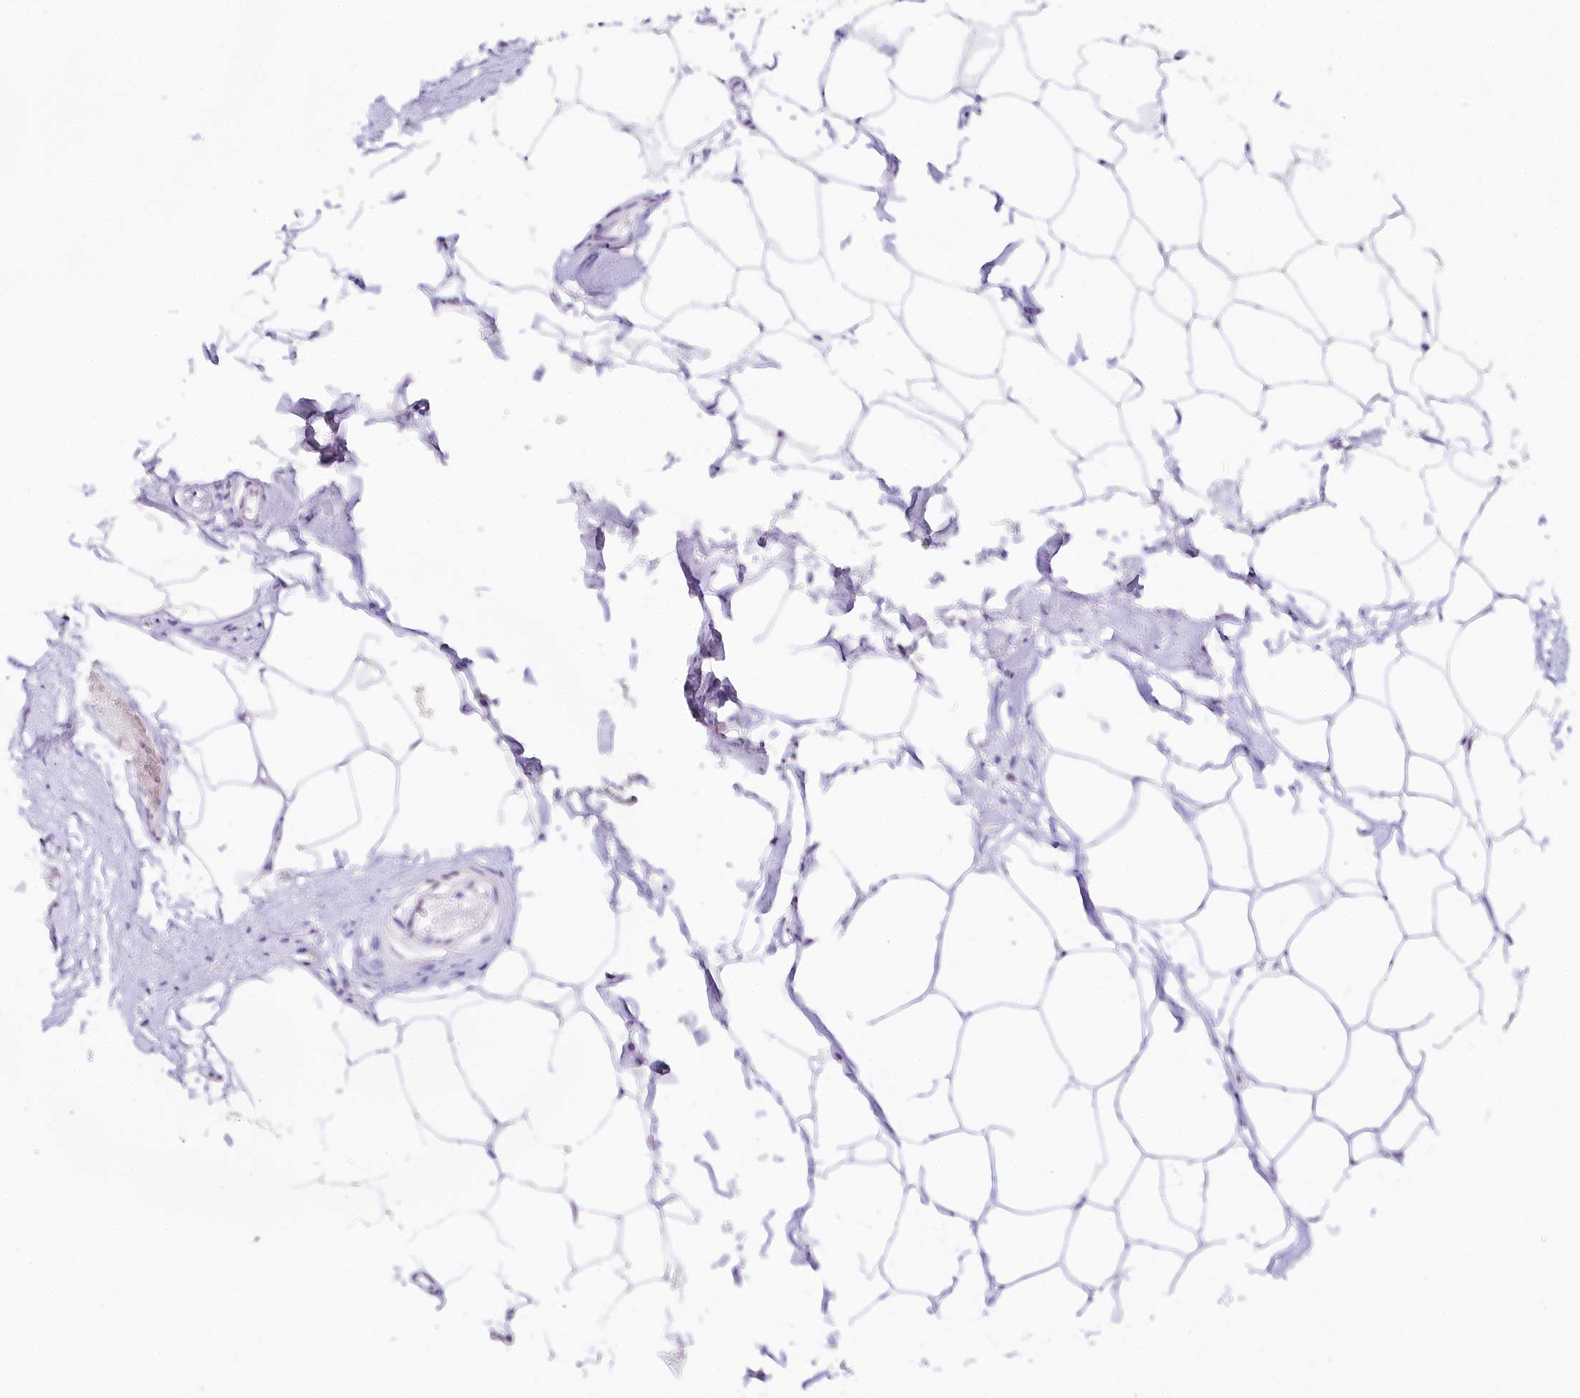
{"staining": {"intensity": "negative", "quantity": "none", "location": "none"}, "tissue": "adipose tissue", "cell_type": "Adipocytes", "image_type": "normal", "snomed": [{"axis": "morphology", "description": "Normal tissue, NOS"}, {"axis": "morphology", "description": "Adenocarcinoma, Low grade"}, {"axis": "topography", "description": "Prostate"}, {"axis": "topography", "description": "Peripheral nerve tissue"}], "caption": "Adipocytes show no significant protein positivity in normal adipose tissue.", "gene": "TP53", "patient": {"sex": "male", "age": 63}}